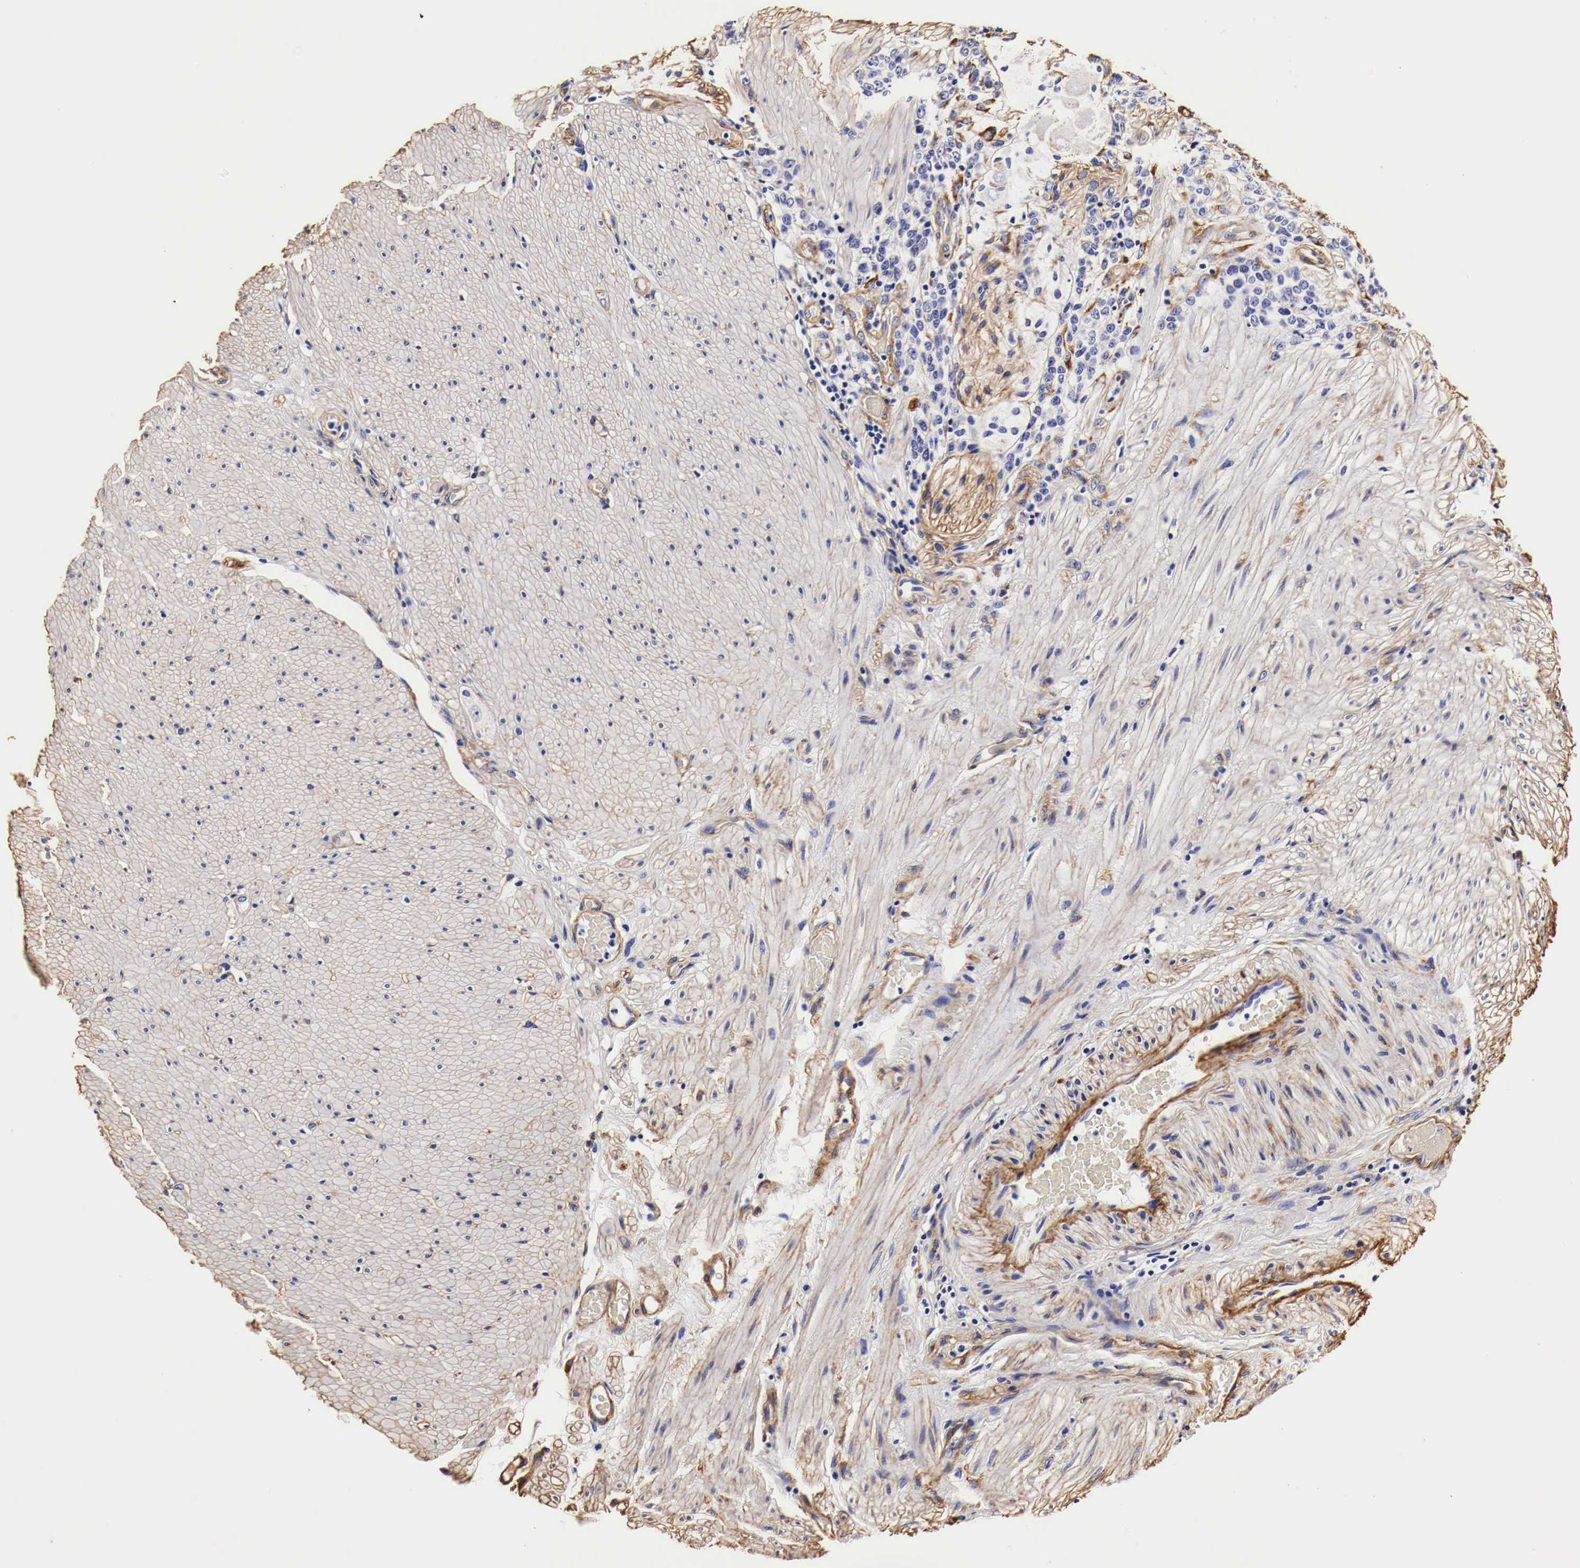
{"staining": {"intensity": "weak", "quantity": "<25%", "location": "cytoplasmic/membranous"}, "tissue": "stomach cancer", "cell_type": "Tumor cells", "image_type": "cancer", "snomed": [{"axis": "morphology", "description": "Adenocarcinoma, NOS"}, {"axis": "topography", "description": "Stomach, lower"}], "caption": "A high-resolution micrograph shows immunohistochemistry (IHC) staining of stomach cancer (adenocarcinoma), which displays no significant expression in tumor cells. (Immunohistochemistry, brightfield microscopy, high magnification).", "gene": "LAMB2", "patient": {"sex": "male", "age": 88}}